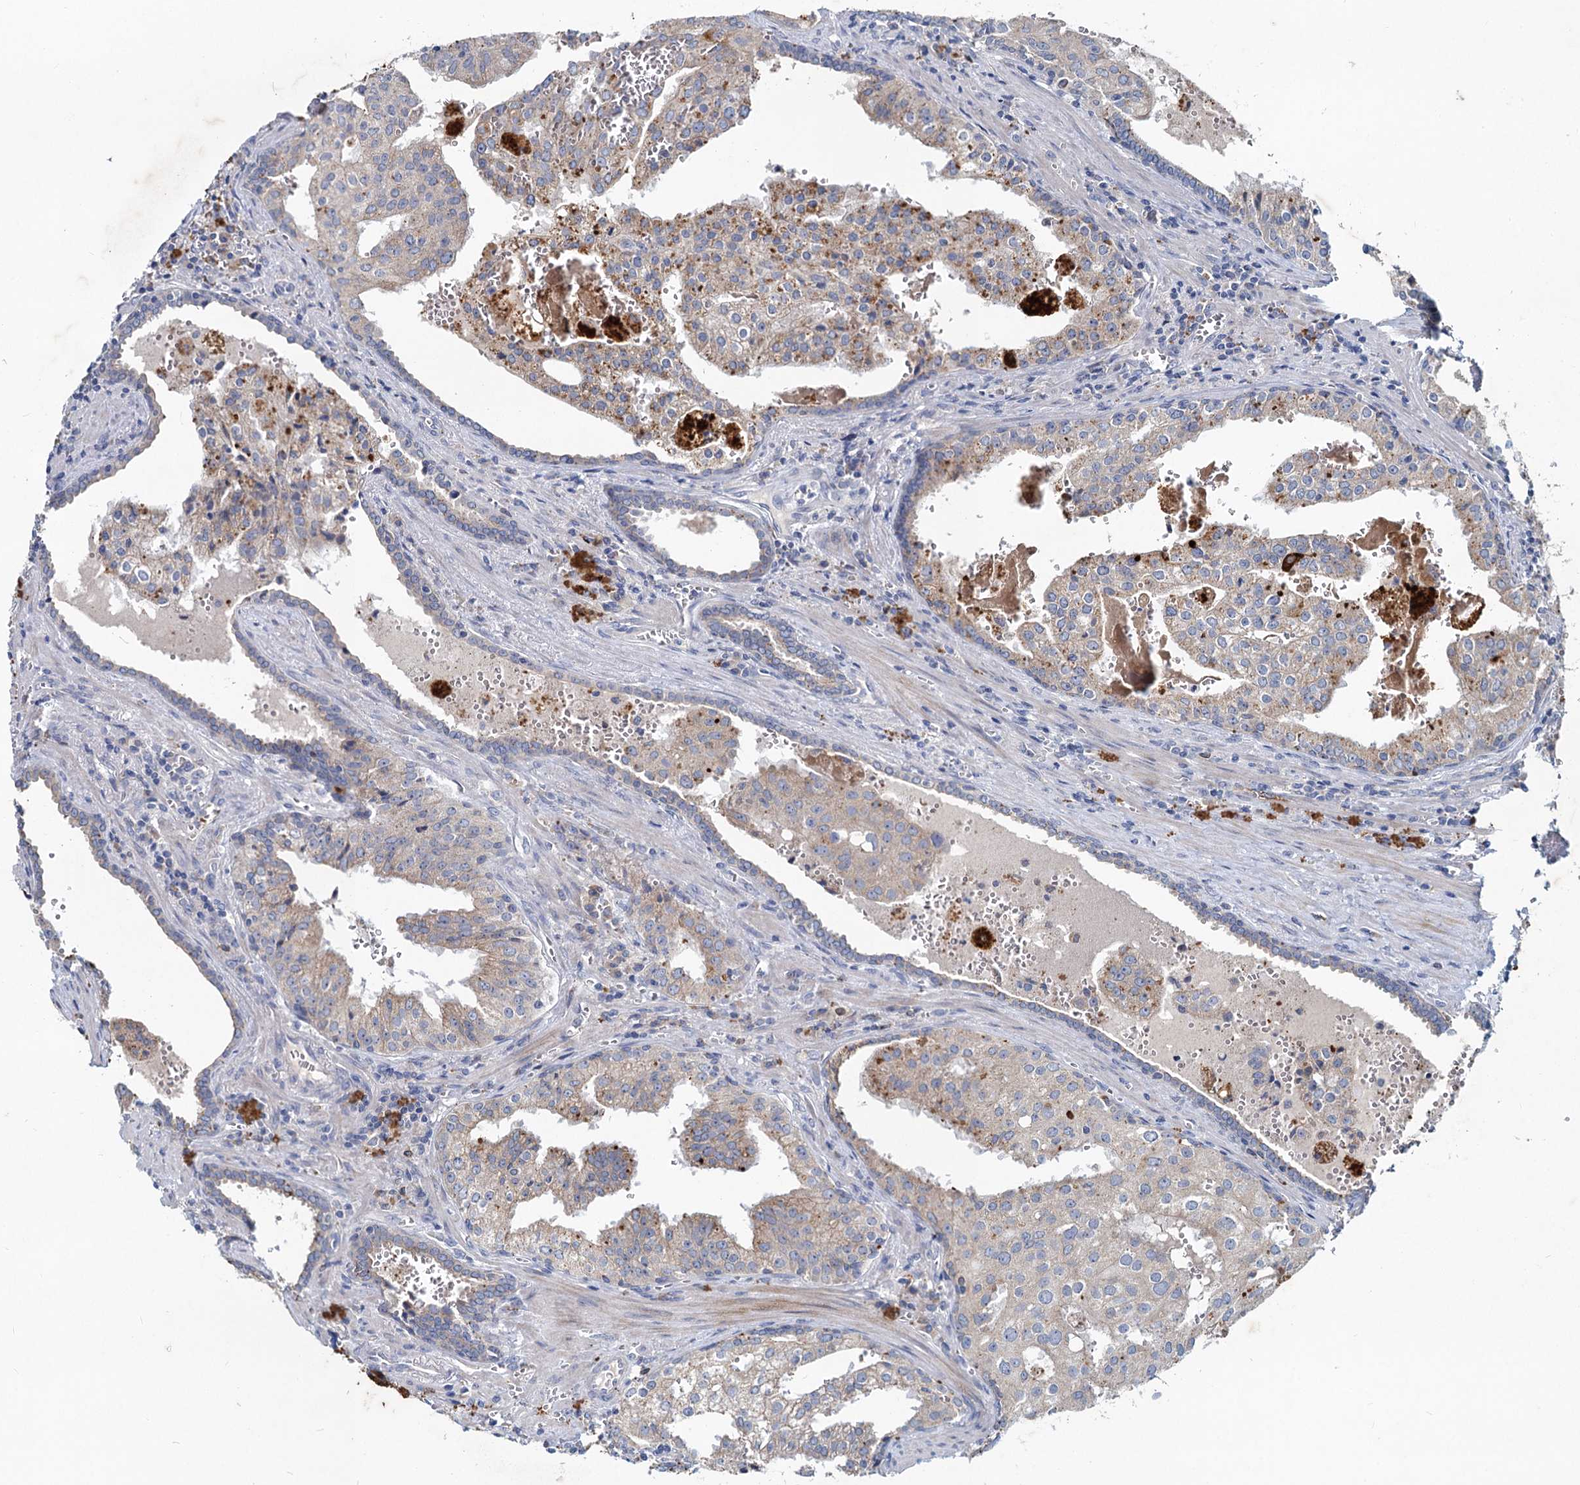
{"staining": {"intensity": "moderate", "quantity": "<25%", "location": "cytoplasmic/membranous"}, "tissue": "prostate cancer", "cell_type": "Tumor cells", "image_type": "cancer", "snomed": [{"axis": "morphology", "description": "Adenocarcinoma, High grade"}, {"axis": "topography", "description": "Prostate"}], "caption": "Immunohistochemical staining of prostate high-grade adenocarcinoma displays moderate cytoplasmic/membranous protein staining in about <25% of tumor cells. The staining was performed using DAB (3,3'-diaminobenzidine) to visualize the protein expression in brown, while the nuclei were stained in blue with hematoxylin (Magnification: 20x).", "gene": "TMX2", "patient": {"sex": "male", "age": 68}}